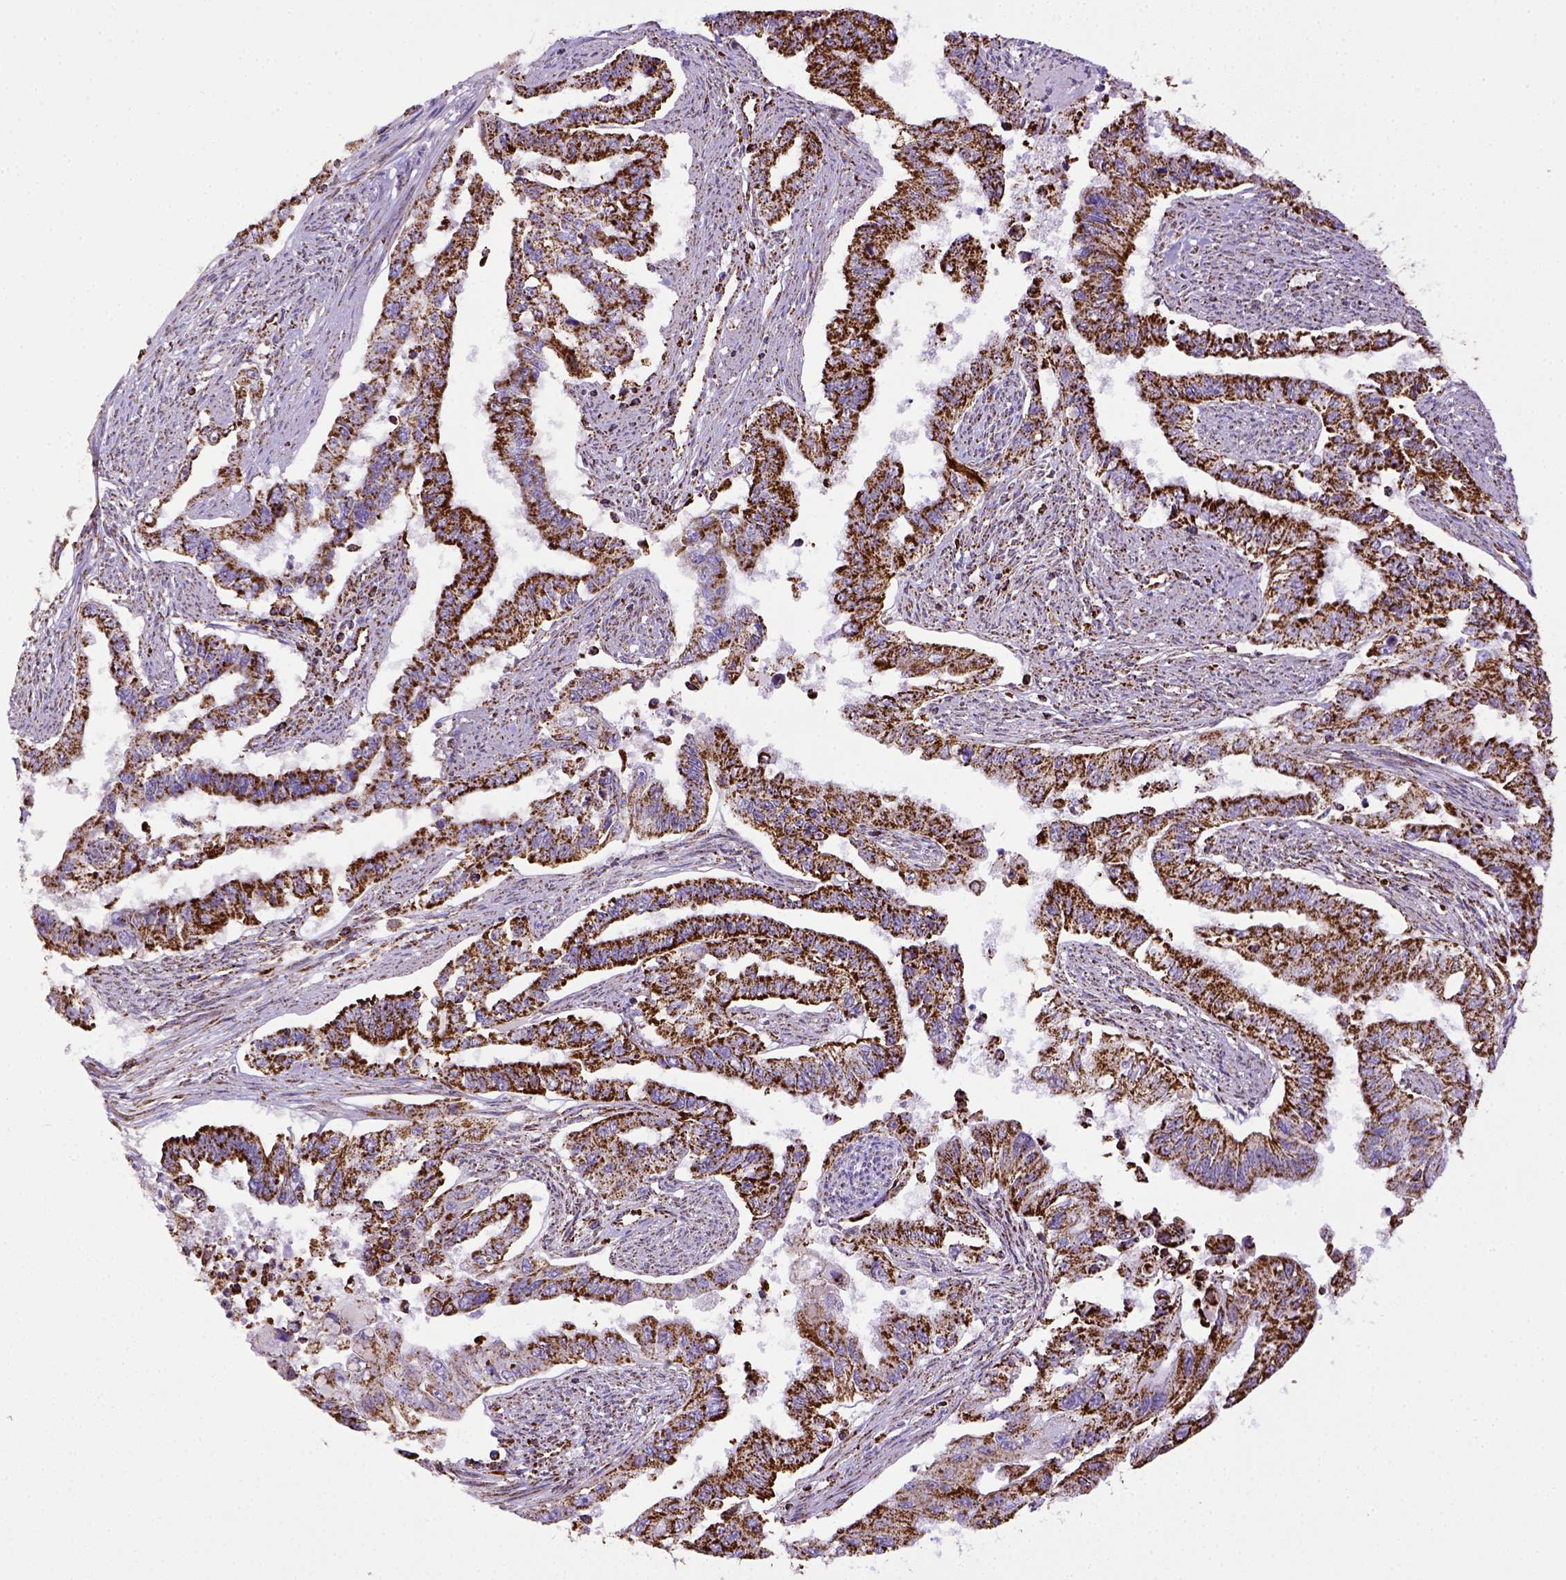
{"staining": {"intensity": "strong", "quantity": ">75%", "location": "cytoplasmic/membranous"}, "tissue": "endometrial cancer", "cell_type": "Tumor cells", "image_type": "cancer", "snomed": [{"axis": "morphology", "description": "Adenocarcinoma, NOS"}, {"axis": "topography", "description": "Uterus"}], "caption": "A photomicrograph showing strong cytoplasmic/membranous positivity in approximately >75% of tumor cells in endometrial adenocarcinoma, as visualized by brown immunohistochemical staining.", "gene": "MT-CO1", "patient": {"sex": "female", "age": 59}}